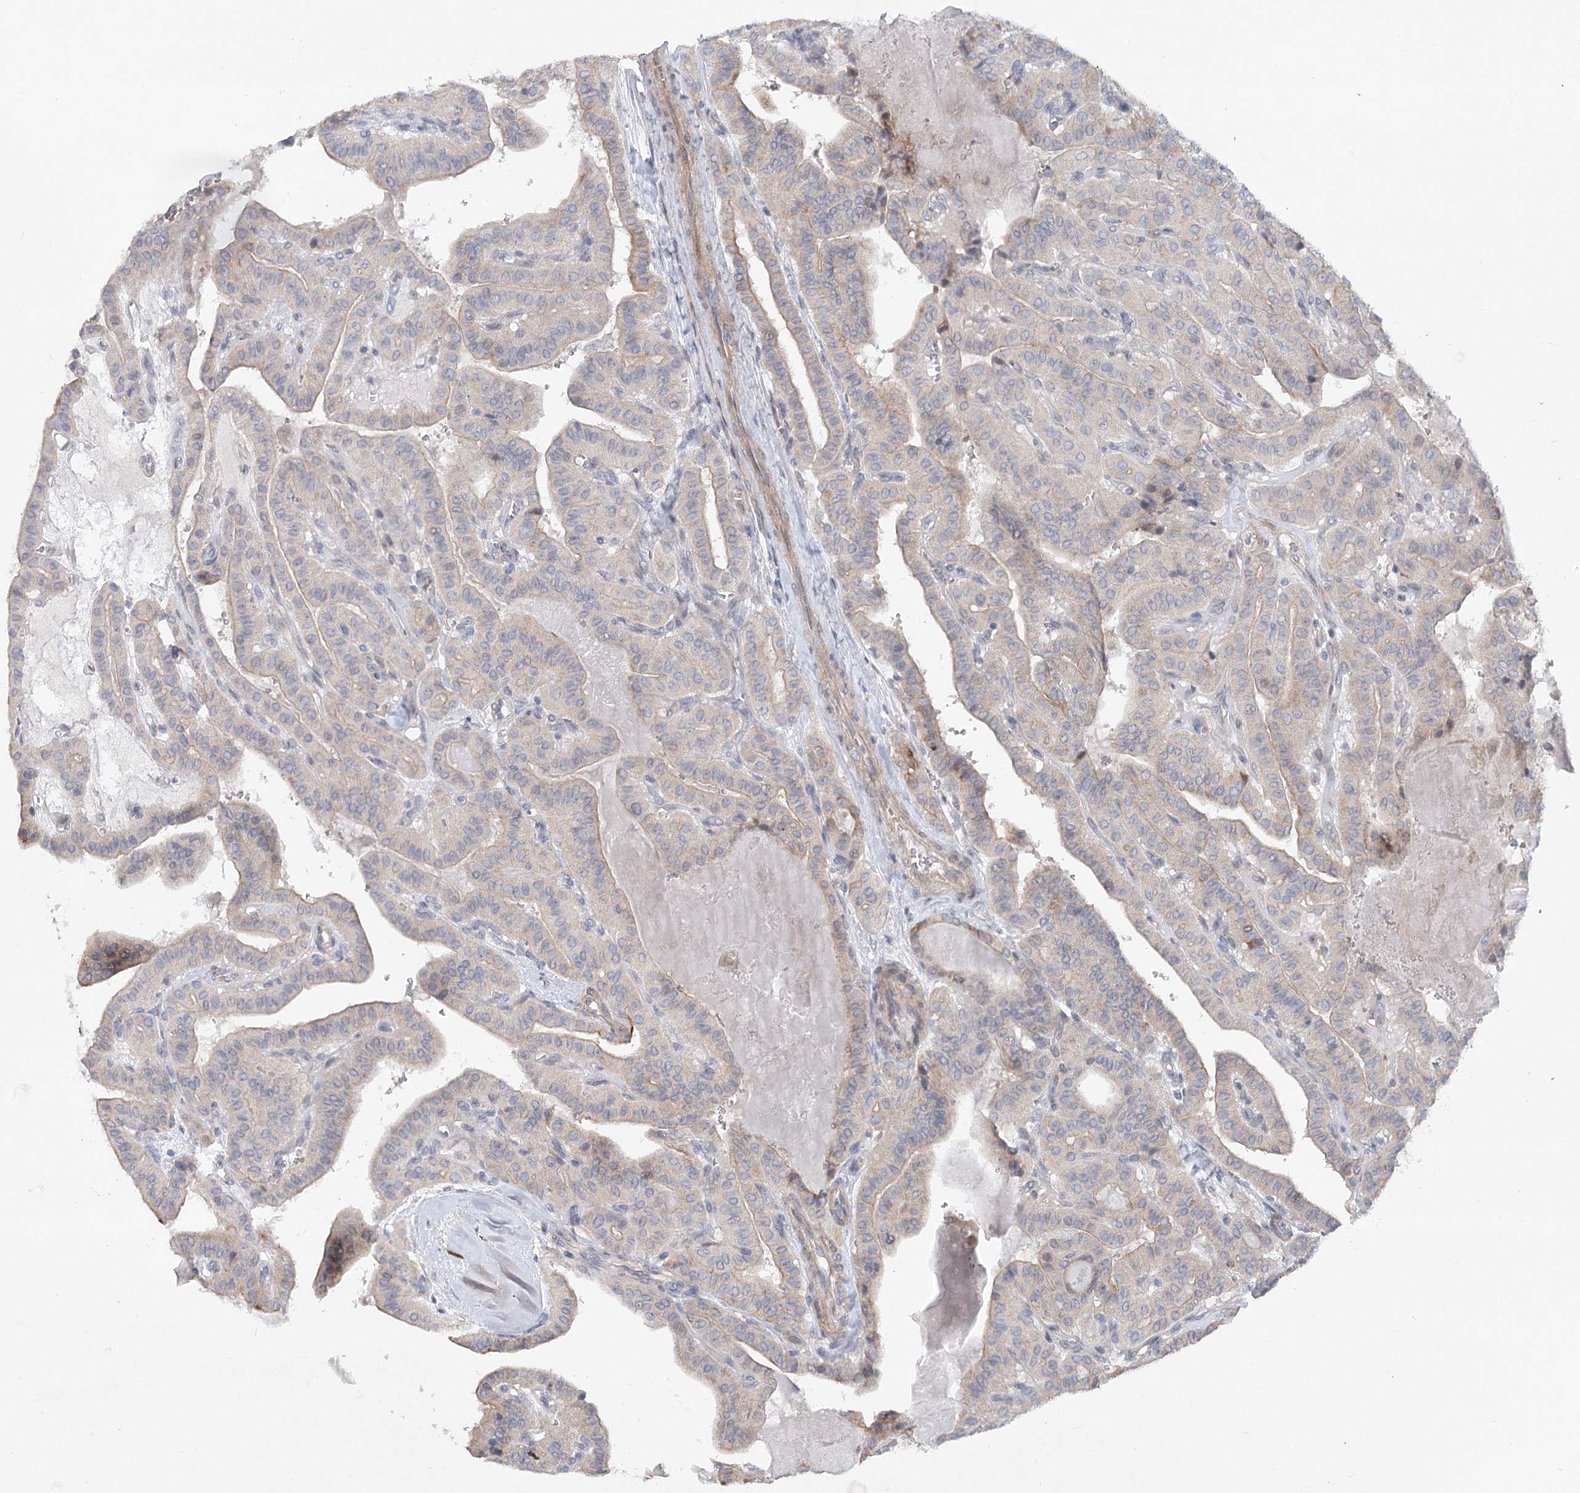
{"staining": {"intensity": "moderate", "quantity": "<25%", "location": "cytoplasmic/membranous"}, "tissue": "thyroid cancer", "cell_type": "Tumor cells", "image_type": "cancer", "snomed": [{"axis": "morphology", "description": "Papillary adenocarcinoma, NOS"}, {"axis": "topography", "description": "Thyroid gland"}], "caption": "Immunohistochemistry (IHC) image of human papillary adenocarcinoma (thyroid) stained for a protein (brown), which reveals low levels of moderate cytoplasmic/membranous positivity in about <25% of tumor cells.", "gene": "SCN11A", "patient": {"sex": "male", "age": 52}}